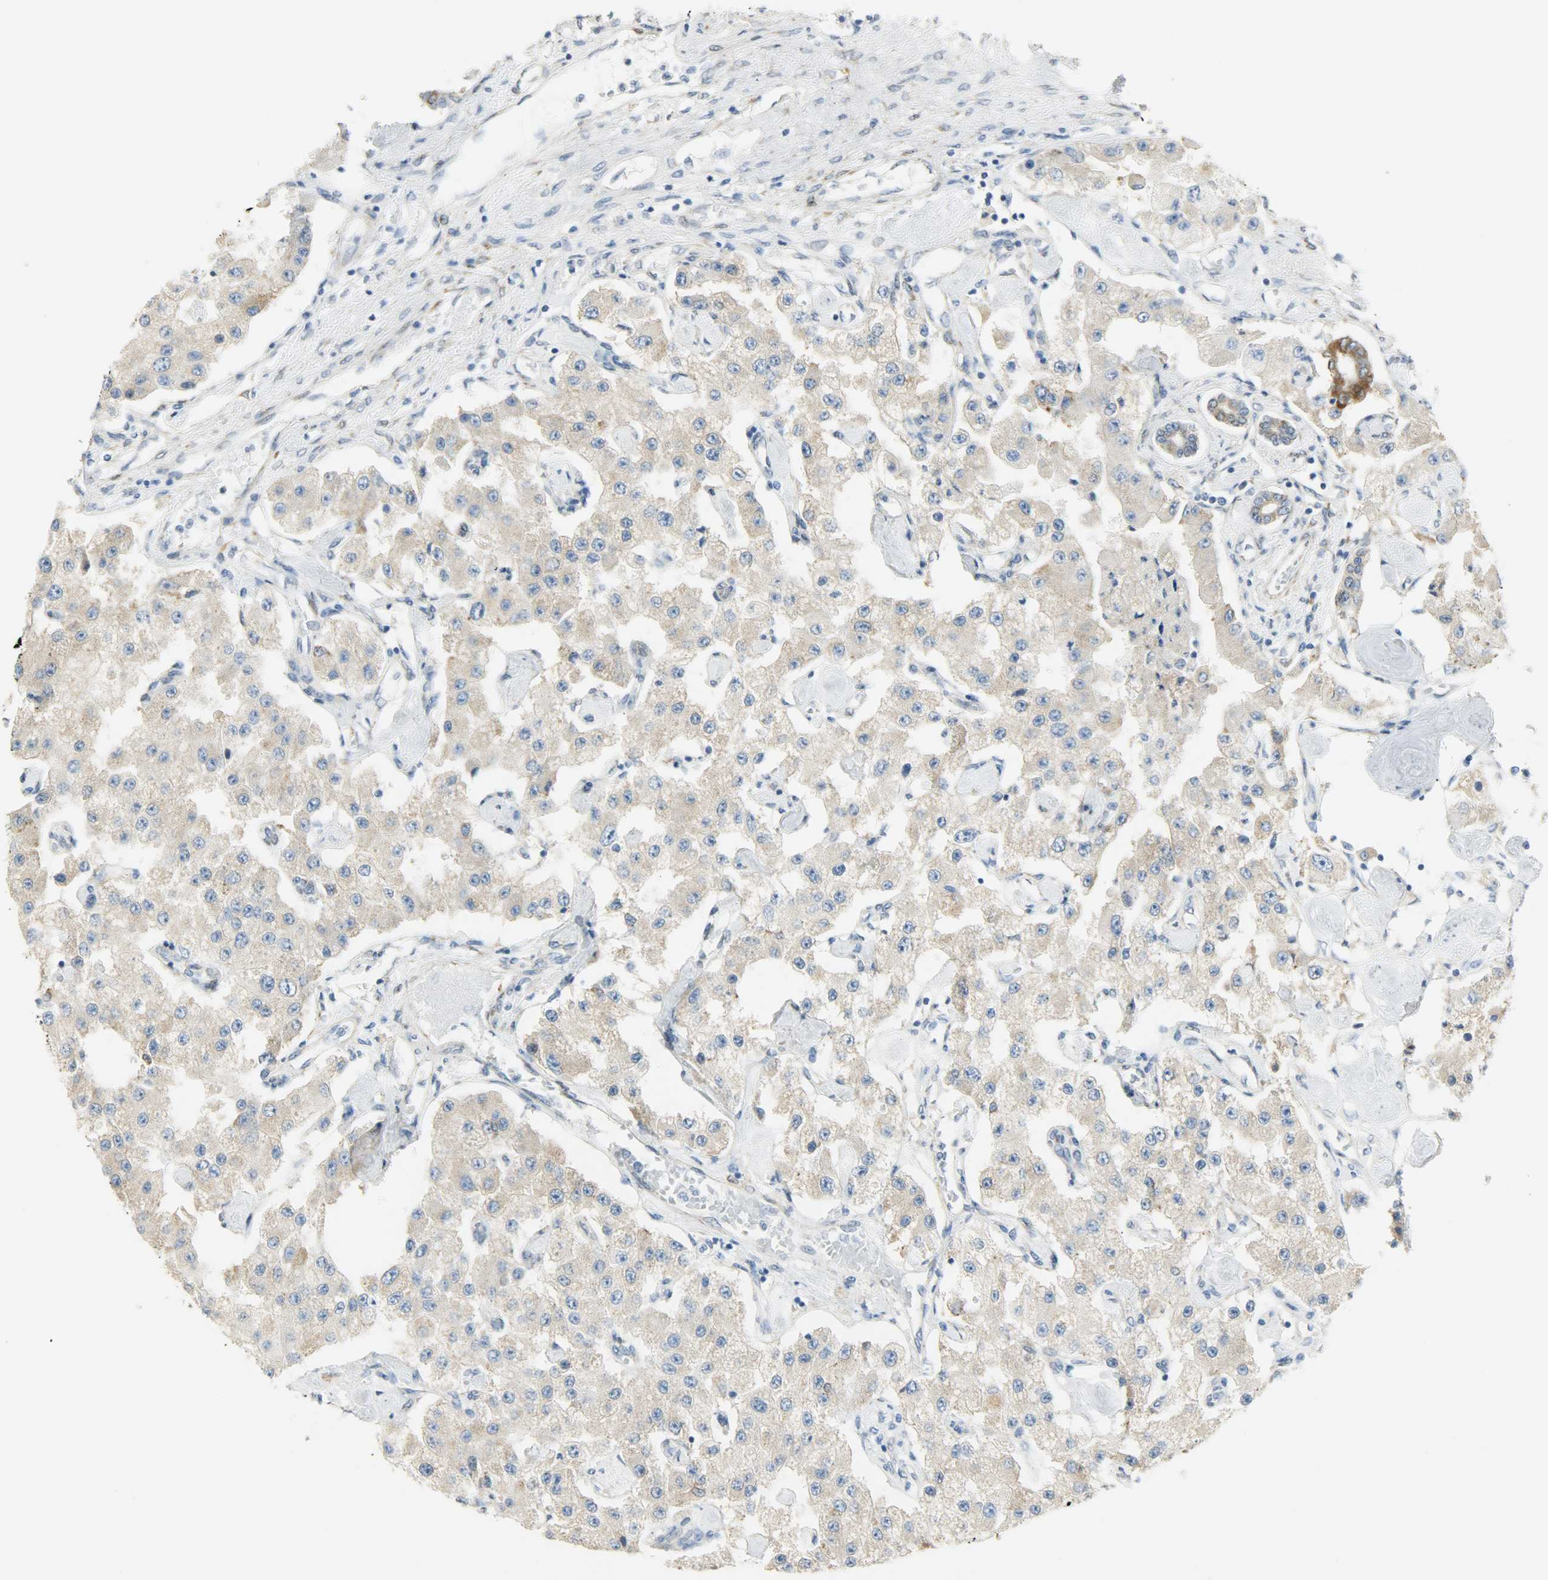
{"staining": {"intensity": "moderate", "quantity": ">75%", "location": "cytoplasmic/membranous"}, "tissue": "carcinoid", "cell_type": "Tumor cells", "image_type": "cancer", "snomed": [{"axis": "morphology", "description": "Carcinoid, malignant, NOS"}, {"axis": "topography", "description": "Pancreas"}], "caption": "IHC (DAB) staining of human carcinoid exhibits moderate cytoplasmic/membranous protein positivity in approximately >75% of tumor cells. (brown staining indicates protein expression, while blue staining denotes nuclei).", "gene": "PKD2", "patient": {"sex": "male", "age": 41}}